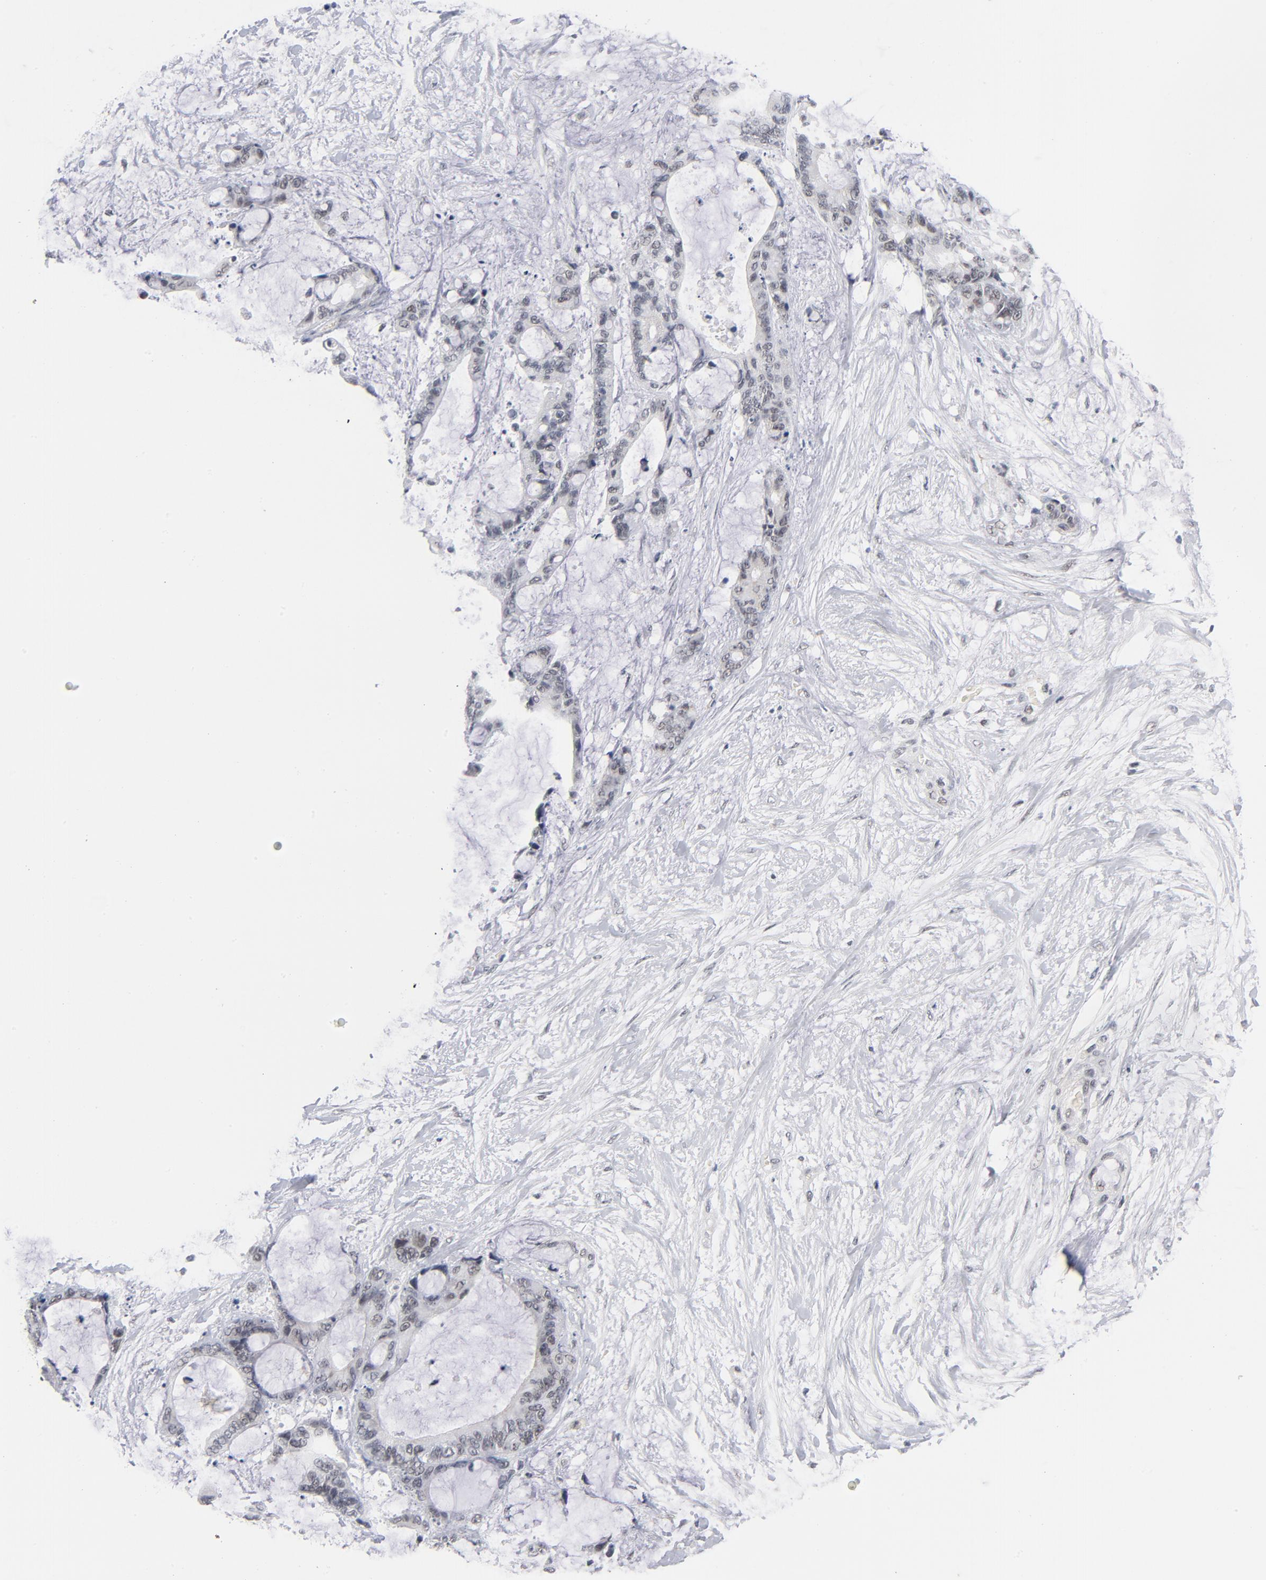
{"staining": {"intensity": "weak", "quantity": "25%-75%", "location": "nuclear"}, "tissue": "liver cancer", "cell_type": "Tumor cells", "image_type": "cancer", "snomed": [{"axis": "morphology", "description": "Cholangiocarcinoma"}, {"axis": "topography", "description": "Liver"}], "caption": "Tumor cells show low levels of weak nuclear expression in about 25%-75% of cells in cholangiocarcinoma (liver).", "gene": "BAP1", "patient": {"sex": "female", "age": 73}}